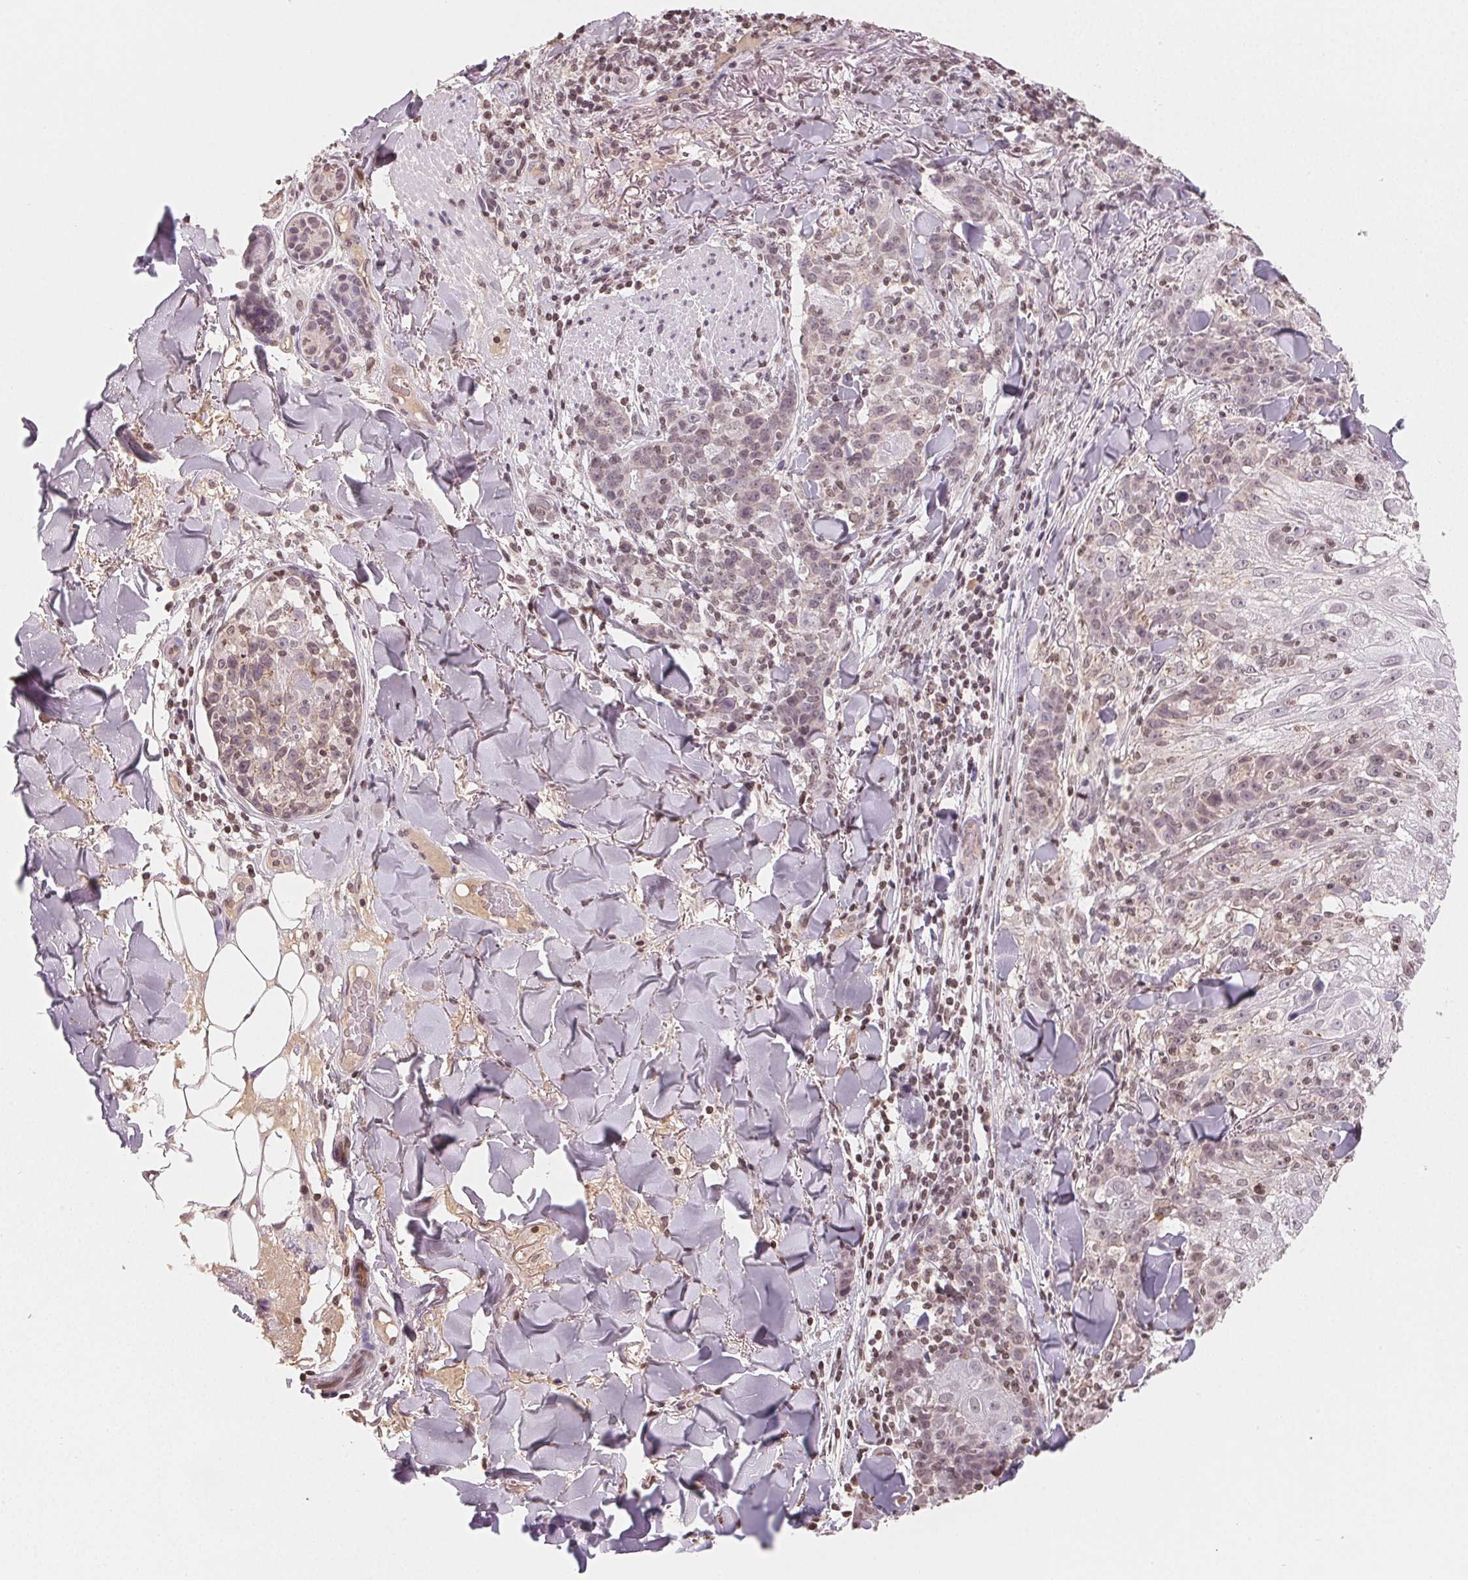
{"staining": {"intensity": "weak", "quantity": "<25%", "location": "nuclear"}, "tissue": "skin cancer", "cell_type": "Tumor cells", "image_type": "cancer", "snomed": [{"axis": "morphology", "description": "Normal tissue, NOS"}, {"axis": "morphology", "description": "Squamous cell carcinoma, NOS"}, {"axis": "topography", "description": "Skin"}], "caption": "DAB (3,3'-diaminobenzidine) immunohistochemical staining of squamous cell carcinoma (skin) shows no significant expression in tumor cells.", "gene": "TBP", "patient": {"sex": "female", "age": 83}}